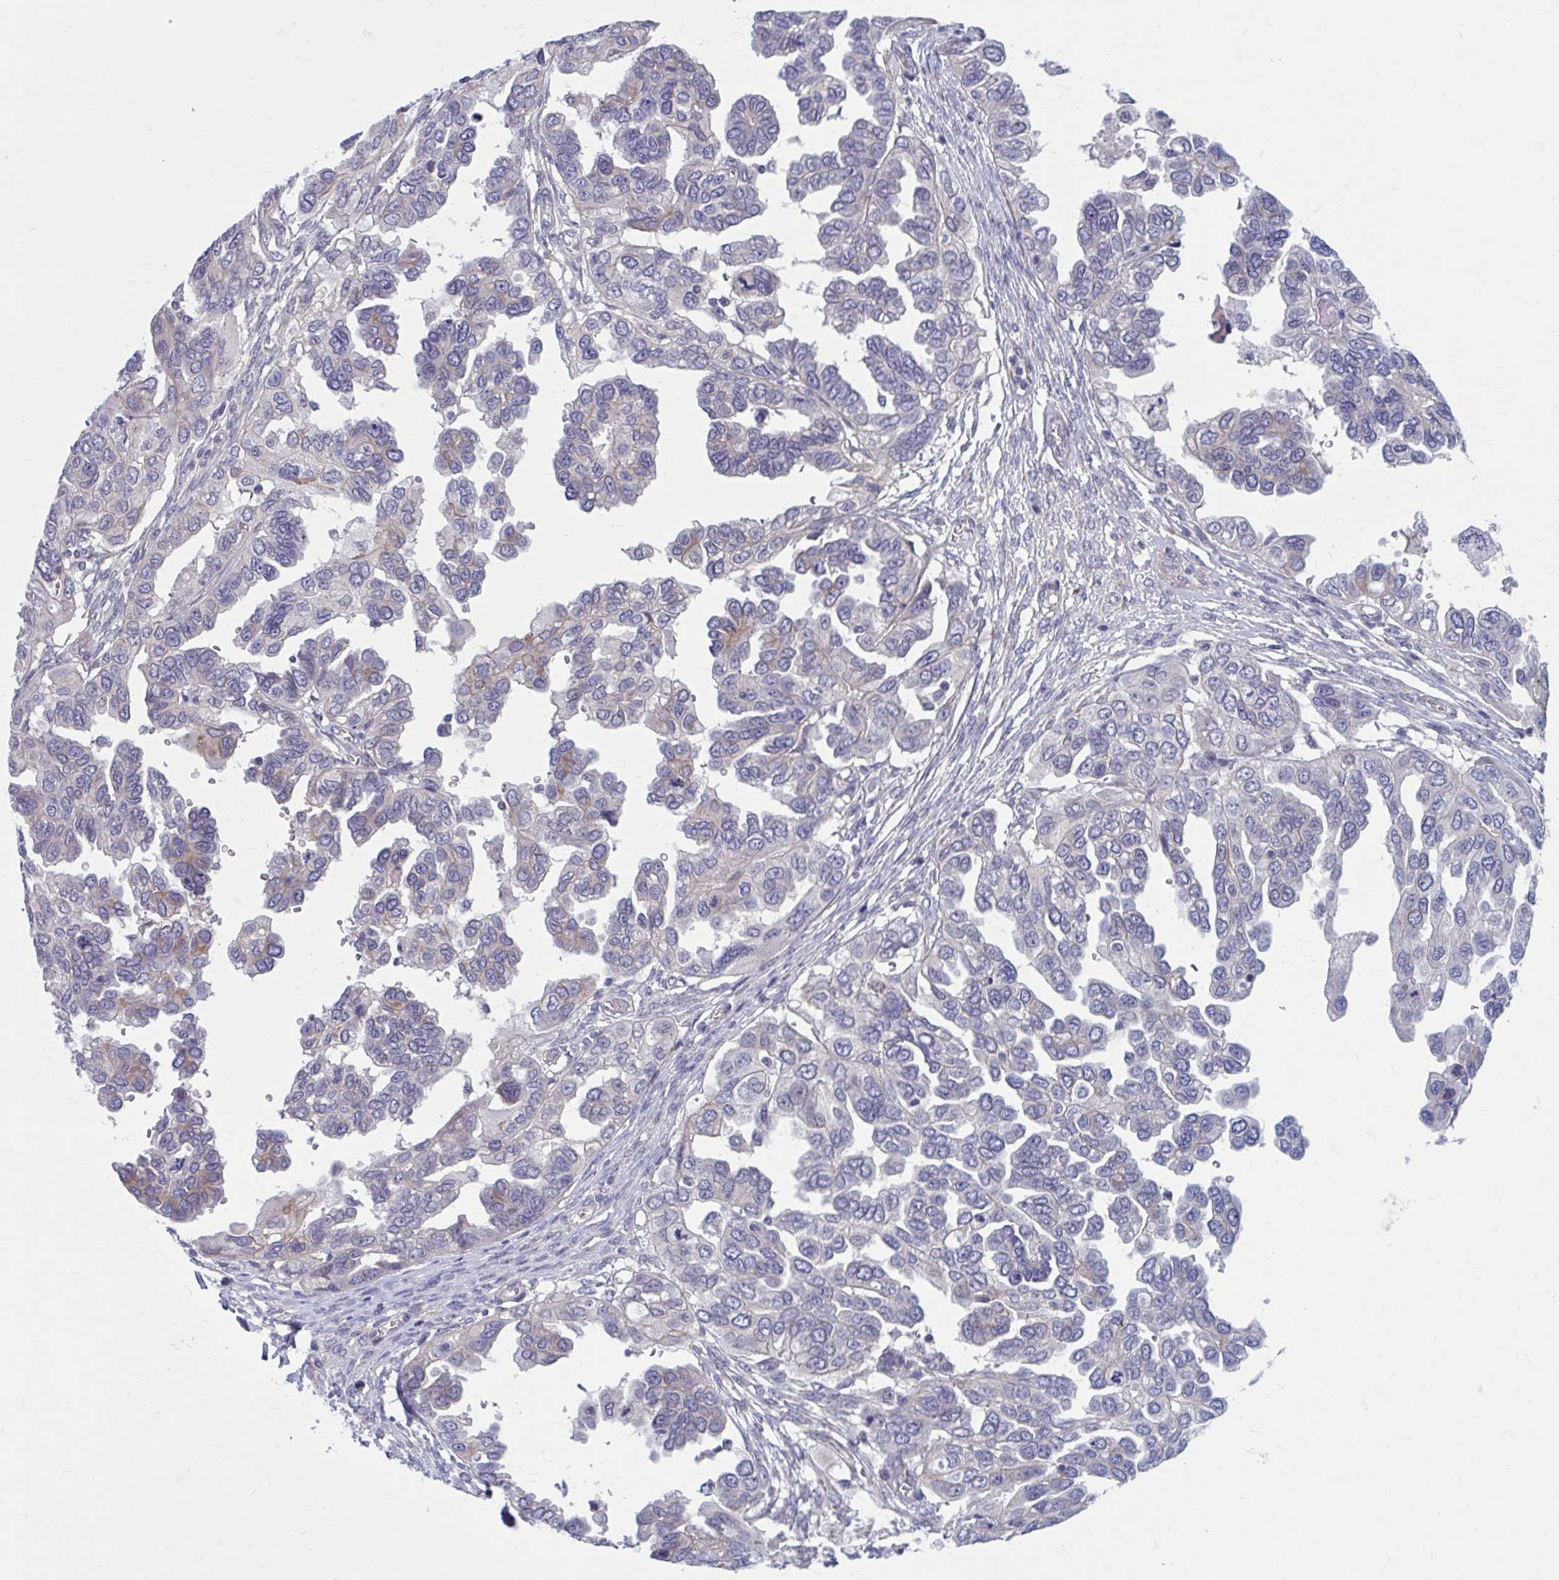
{"staining": {"intensity": "weak", "quantity": "<25%", "location": "cytoplasmic/membranous"}, "tissue": "ovarian cancer", "cell_type": "Tumor cells", "image_type": "cancer", "snomed": [{"axis": "morphology", "description": "Cystadenocarcinoma, serous, NOS"}, {"axis": "topography", "description": "Ovary"}], "caption": "An immunohistochemistry image of serous cystadenocarcinoma (ovarian) is shown. There is no staining in tumor cells of serous cystadenocarcinoma (ovarian).", "gene": "CHST3", "patient": {"sex": "female", "age": 53}}